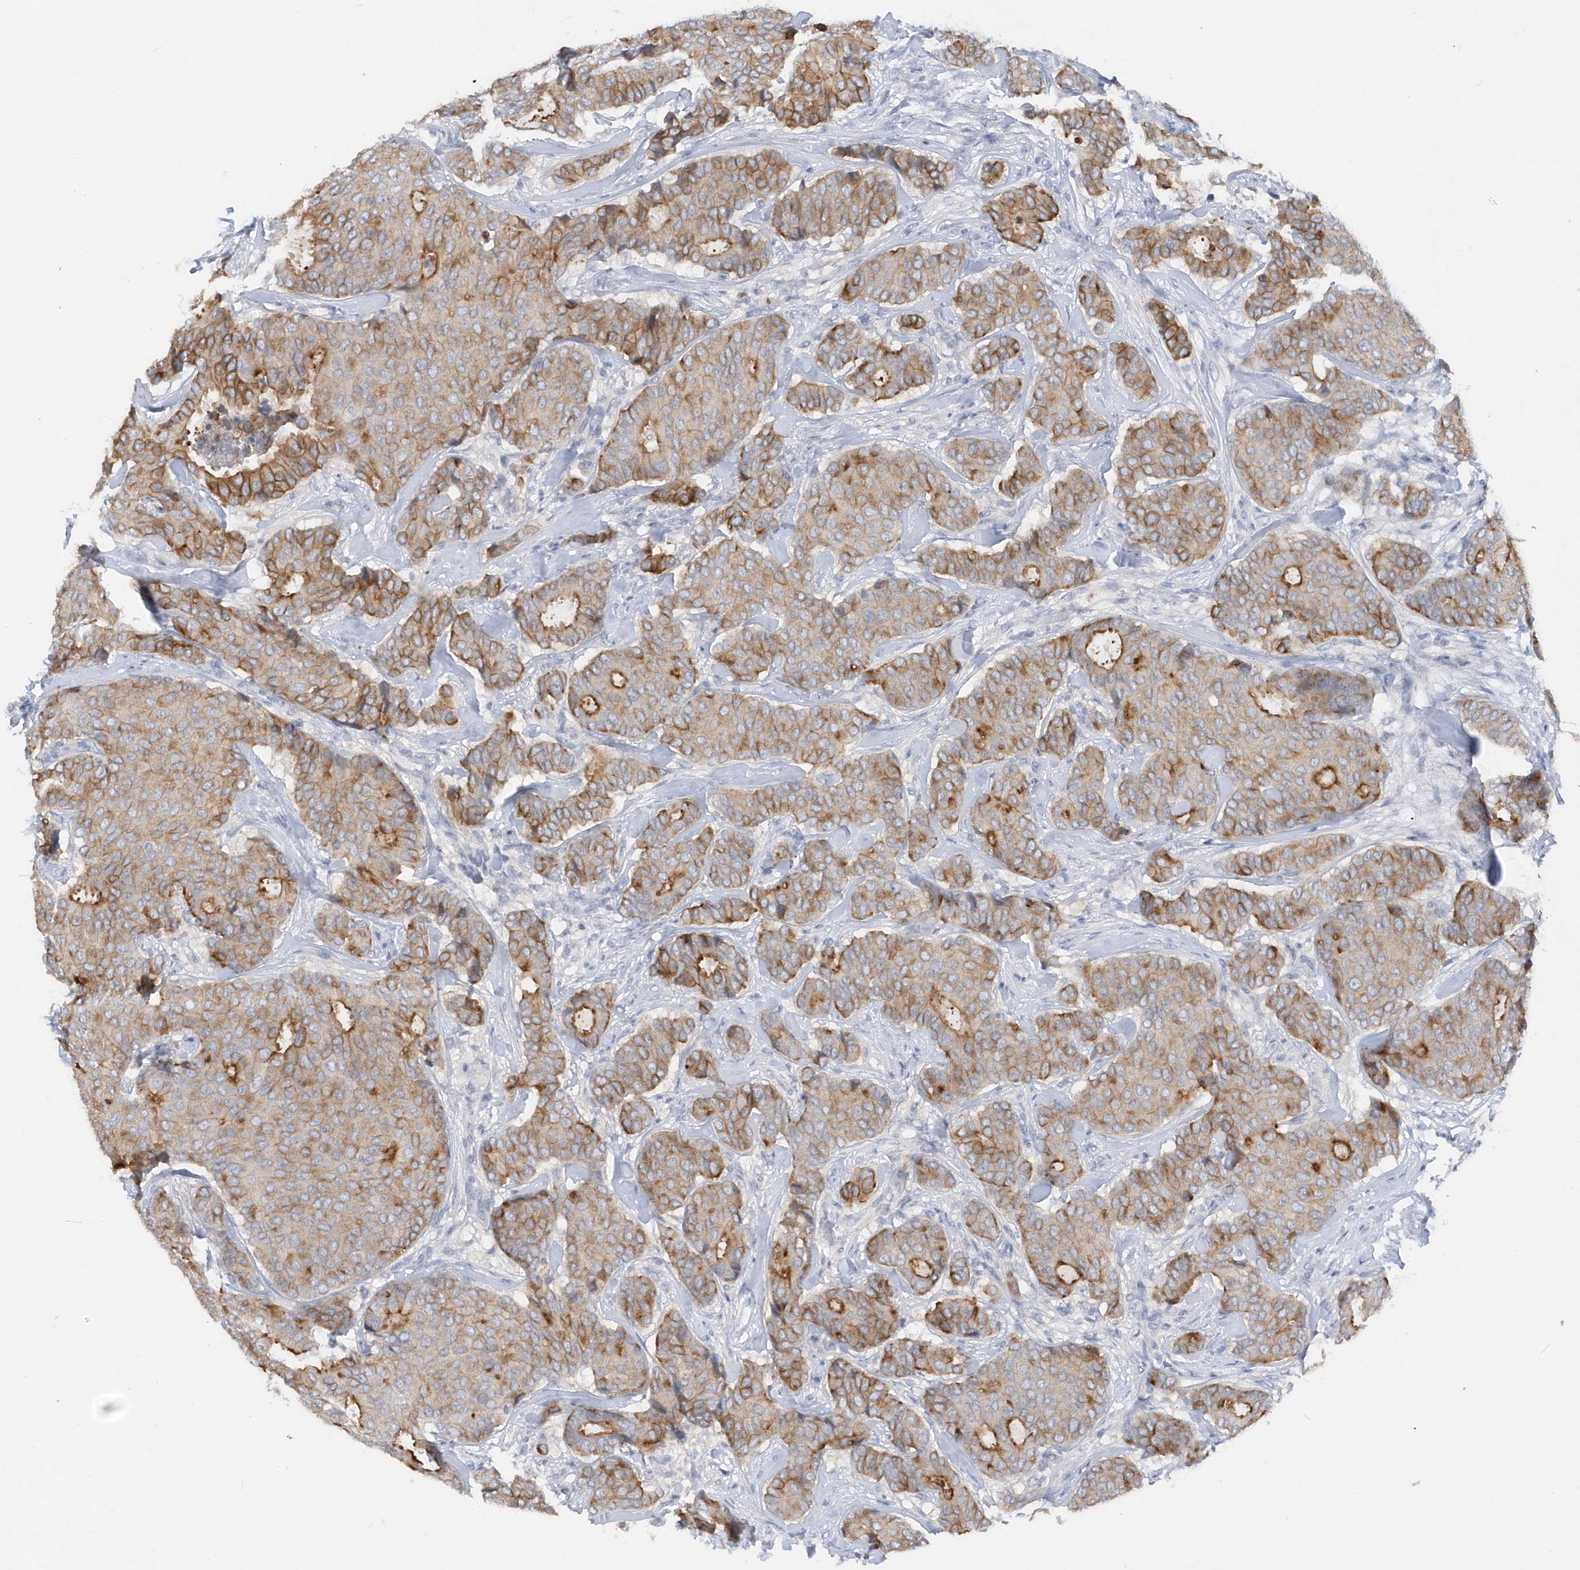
{"staining": {"intensity": "moderate", "quantity": ">75%", "location": "cytoplasmic/membranous"}, "tissue": "breast cancer", "cell_type": "Tumor cells", "image_type": "cancer", "snomed": [{"axis": "morphology", "description": "Duct carcinoma"}, {"axis": "topography", "description": "Breast"}], "caption": "Tumor cells display medium levels of moderate cytoplasmic/membranous expression in approximately >75% of cells in breast cancer.", "gene": "RPE", "patient": {"sex": "female", "age": 75}}